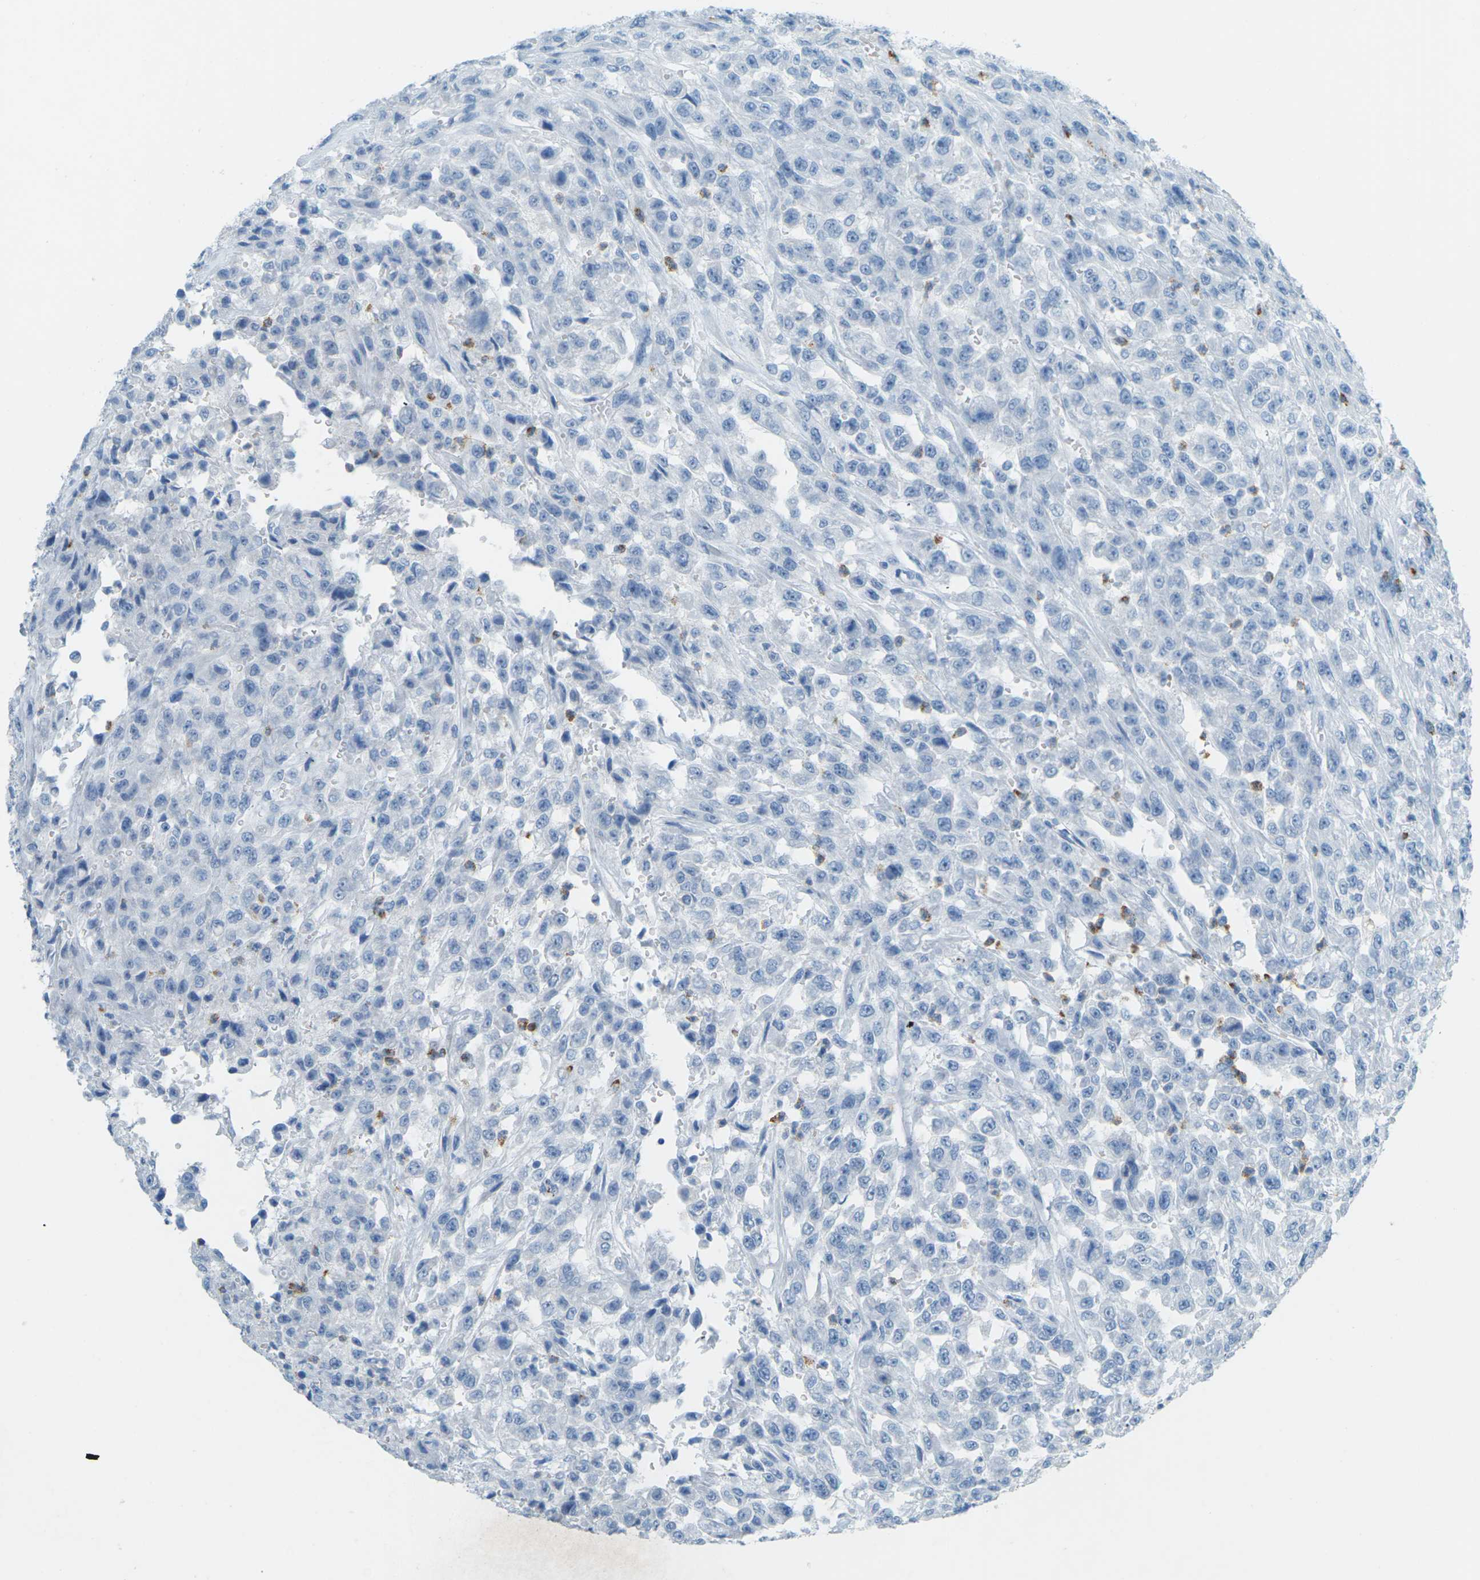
{"staining": {"intensity": "negative", "quantity": "none", "location": "none"}, "tissue": "urothelial cancer", "cell_type": "Tumor cells", "image_type": "cancer", "snomed": [{"axis": "morphology", "description": "Urothelial carcinoma, High grade"}, {"axis": "topography", "description": "Urinary bladder"}], "caption": "Urothelial carcinoma (high-grade) stained for a protein using immunohistochemistry (IHC) exhibits no expression tumor cells.", "gene": "CDH16", "patient": {"sex": "male", "age": 46}}